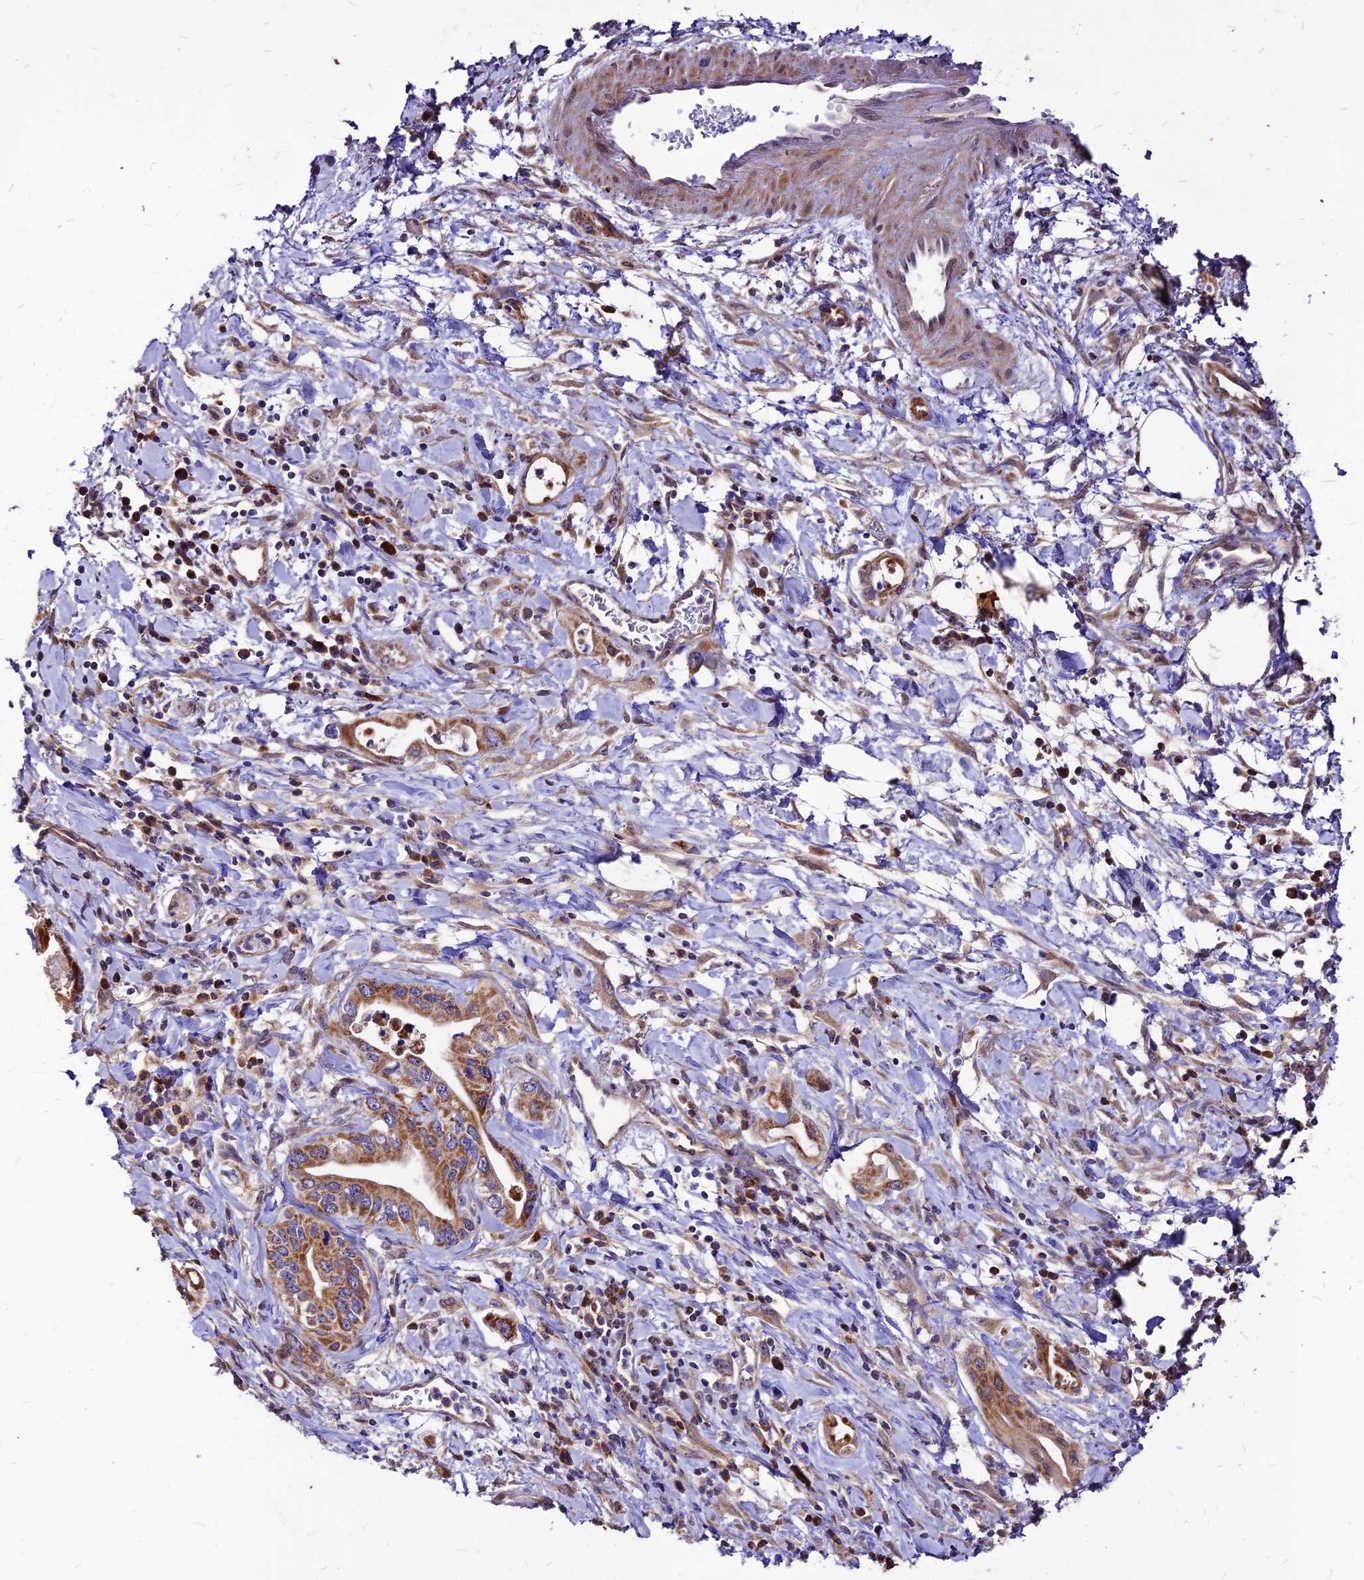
{"staining": {"intensity": "moderate", "quantity": ">75%", "location": "cytoplasmic/membranous"}, "tissue": "pancreatic cancer", "cell_type": "Tumor cells", "image_type": "cancer", "snomed": [{"axis": "morphology", "description": "Adenocarcinoma, NOS"}, {"axis": "topography", "description": "Pancreas"}], "caption": "Tumor cells demonstrate medium levels of moderate cytoplasmic/membranous expression in about >75% of cells in human pancreatic adenocarcinoma.", "gene": "ECI1", "patient": {"sex": "female", "age": 77}}